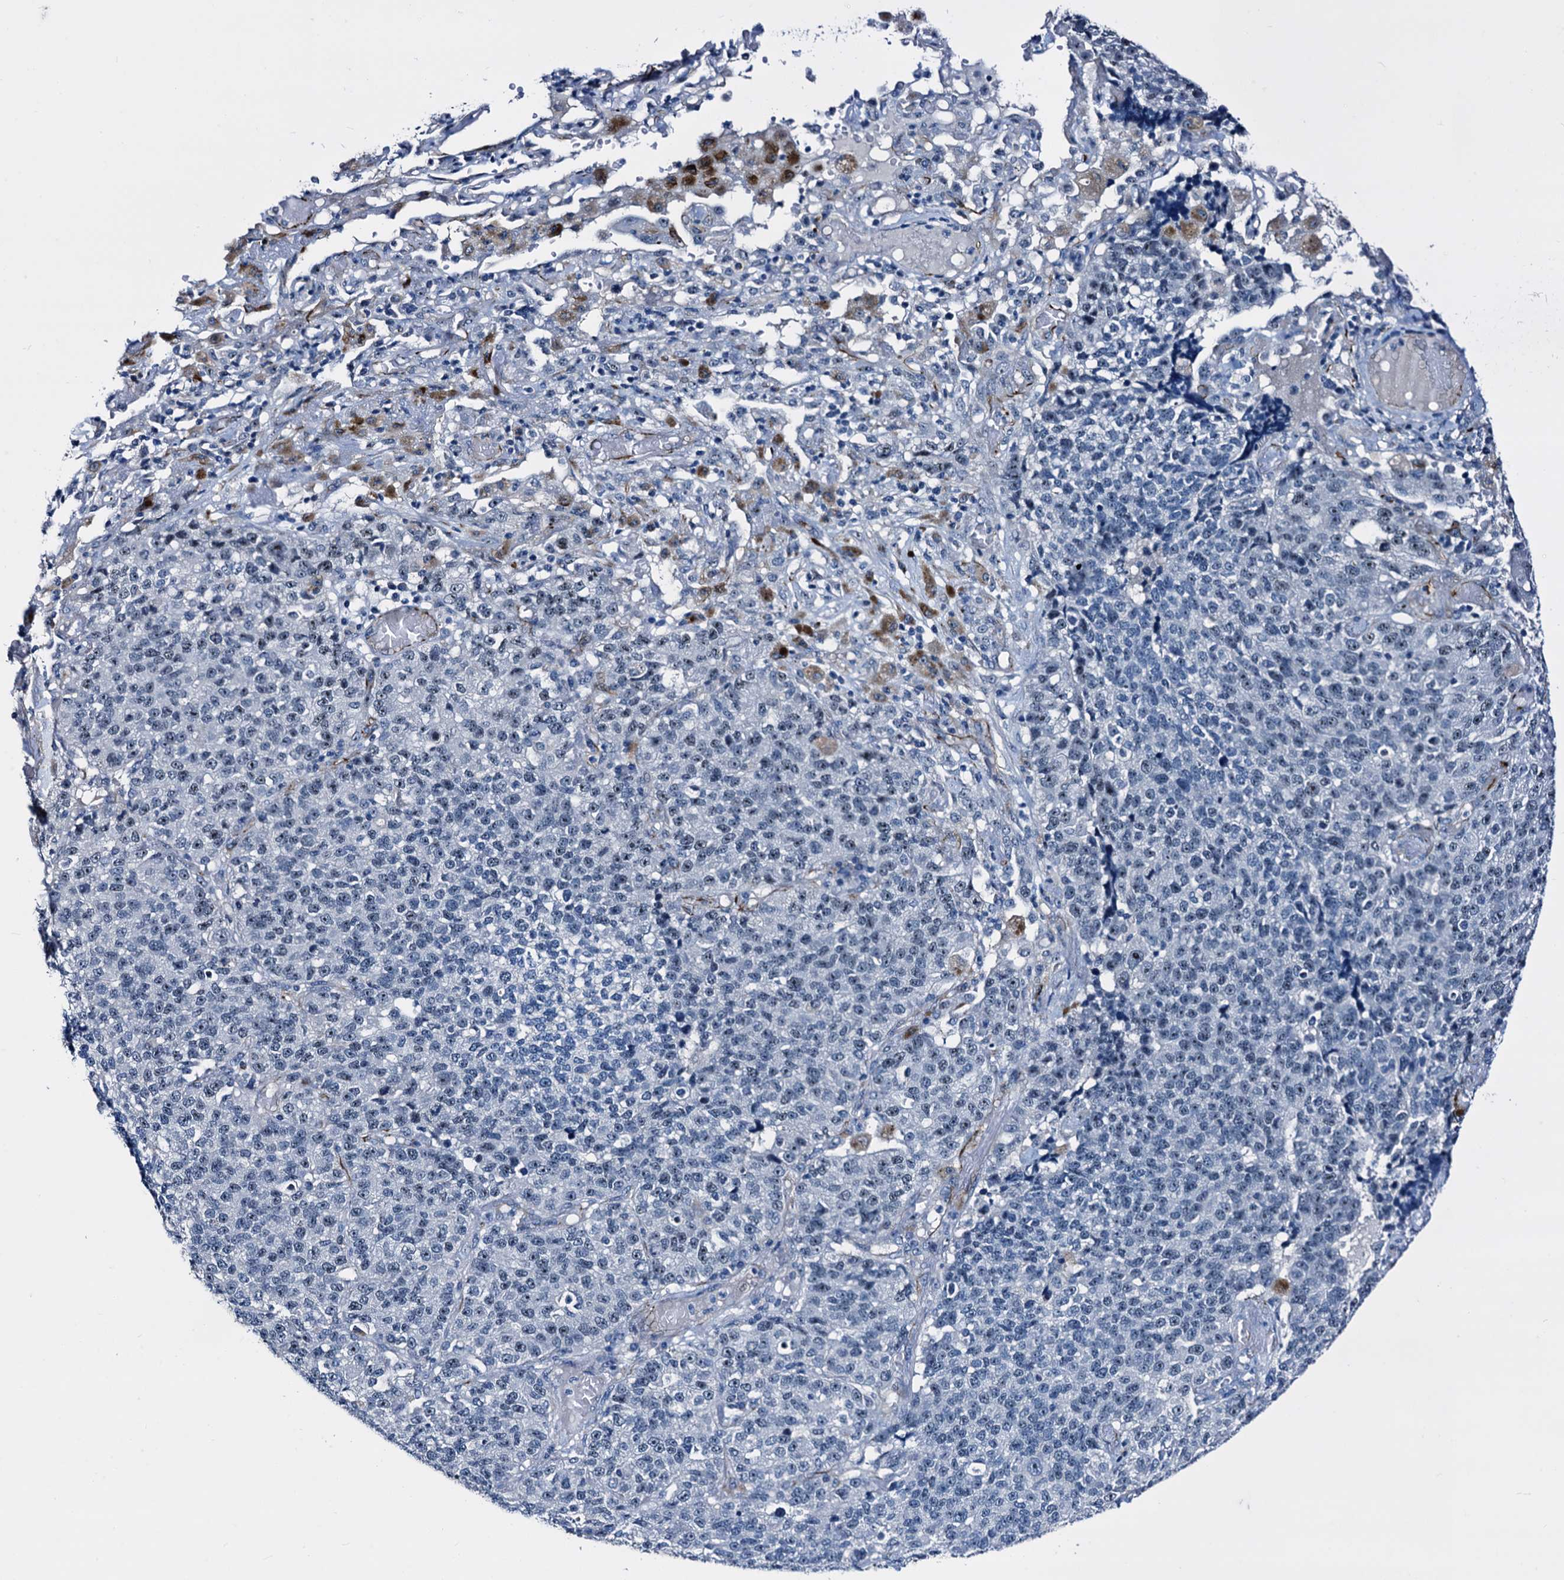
{"staining": {"intensity": "negative", "quantity": "none", "location": "none"}, "tissue": "lung cancer", "cell_type": "Tumor cells", "image_type": "cancer", "snomed": [{"axis": "morphology", "description": "Adenocarcinoma, NOS"}, {"axis": "topography", "description": "Lung"}], "caption": "An IHC photomicrograph of adenocarcinoma (lung) is shown. There is no staining in tumor cells of adenocarcinoma (lung). (Stains: DAB (3,3'-diaminobenzidine) immunohistochemistry (IHC) with hematoxylin counter stain, Microscopy: brightfield microscopy at high magnification).", "gene": "EMG1", "patient": {"sex": "male", "age": 49}}